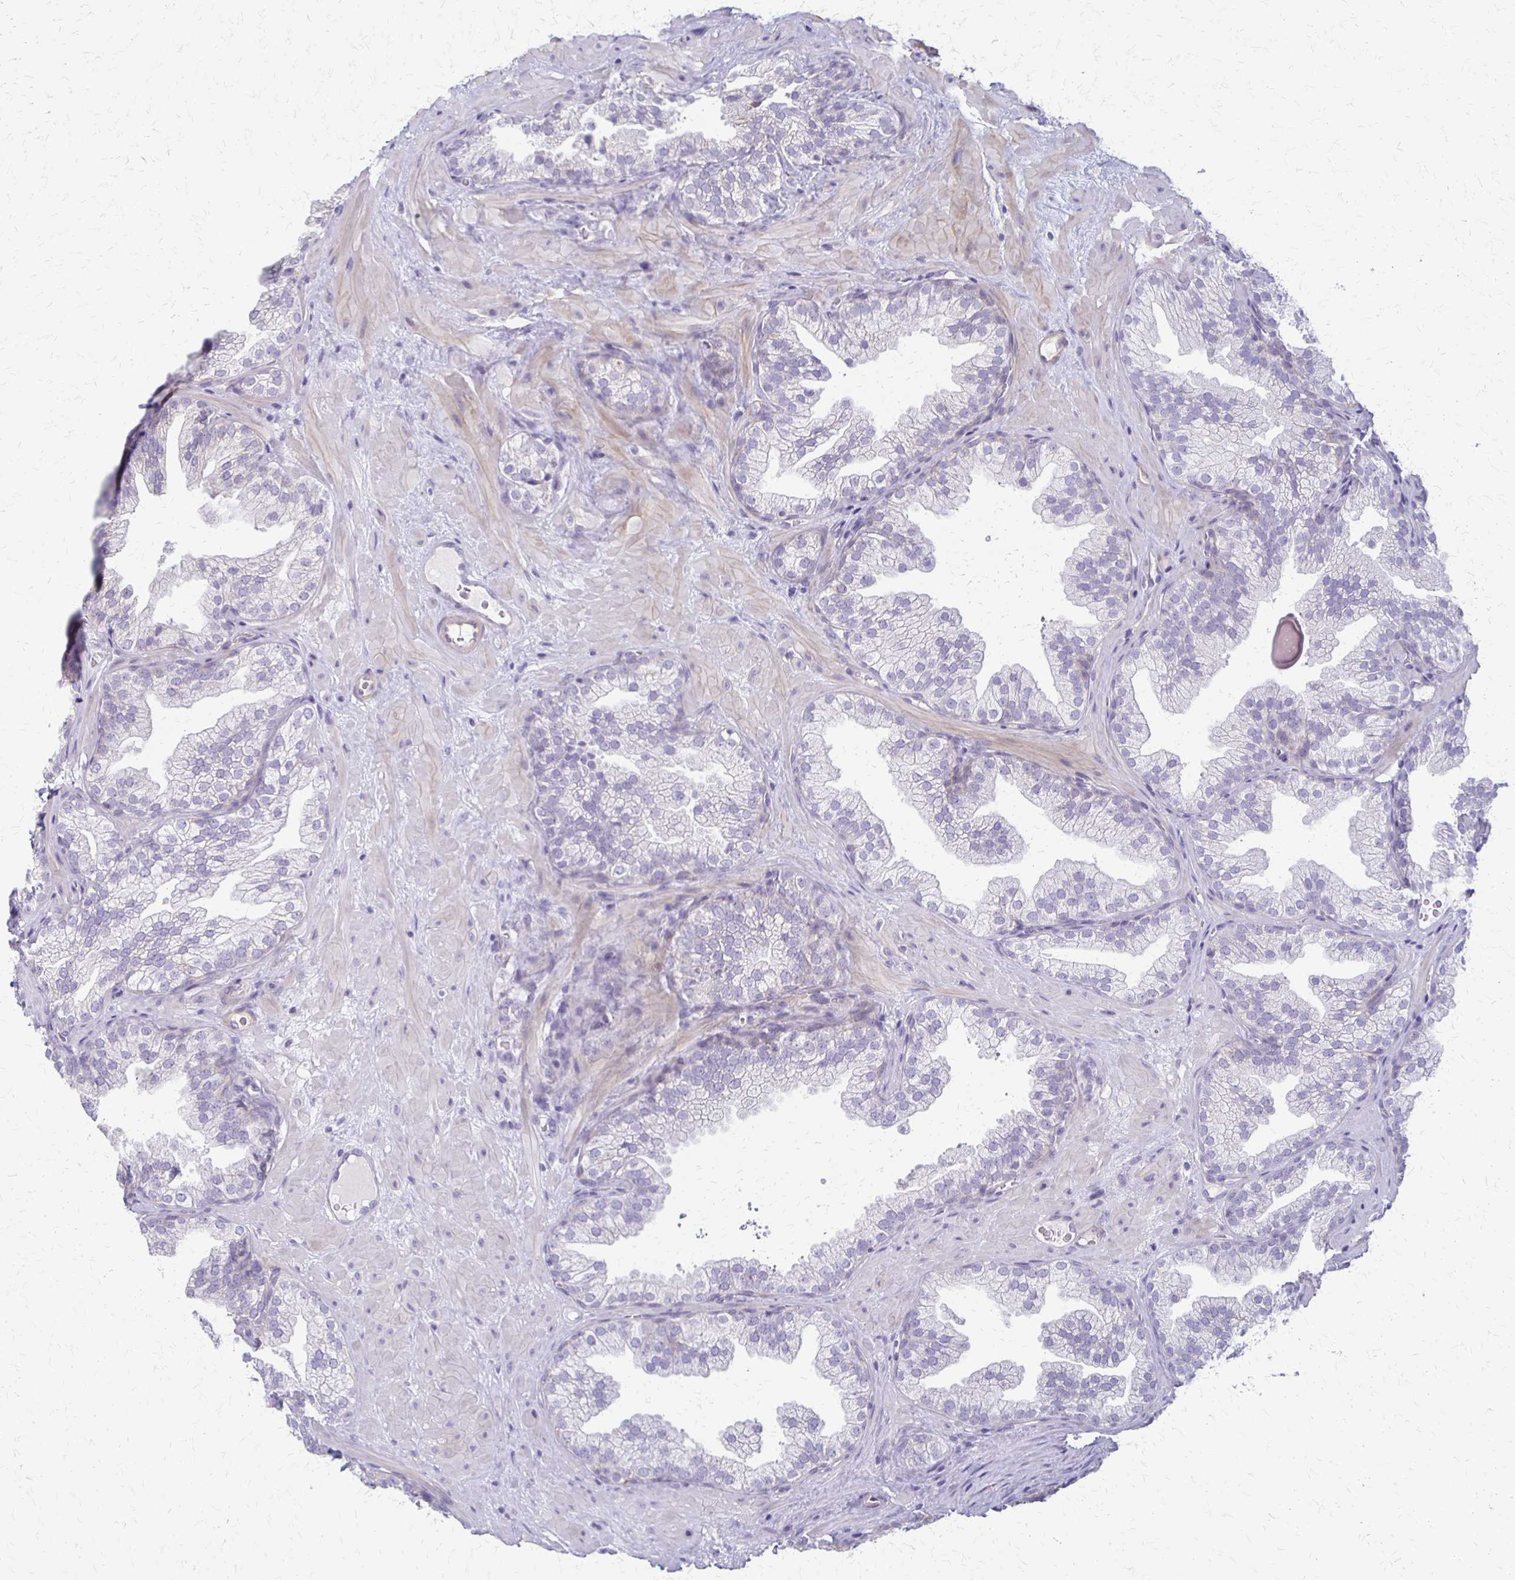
{"staining": {"intensity": "negative", "quantity": "none", "location": "none"}, "tissue": "prostate", "cell_type": "Glandular cells", "image_type": "normal", "snomed": [{"axis": "morphology", "description": "Normal tissue, NOS"}, {"axis": "topography", "description": "Prostate"}], "caption": "Protein analysis of normal prostate reveals no significant positivity in glandular cells. The staining was performed using DAB to visualize the protein expression in brown, while the nuclei were stained in blue with hematoxylin (Magnification: 20x).", "gene": "RHOC", "patient": {"sex": "male", "age": 37}}